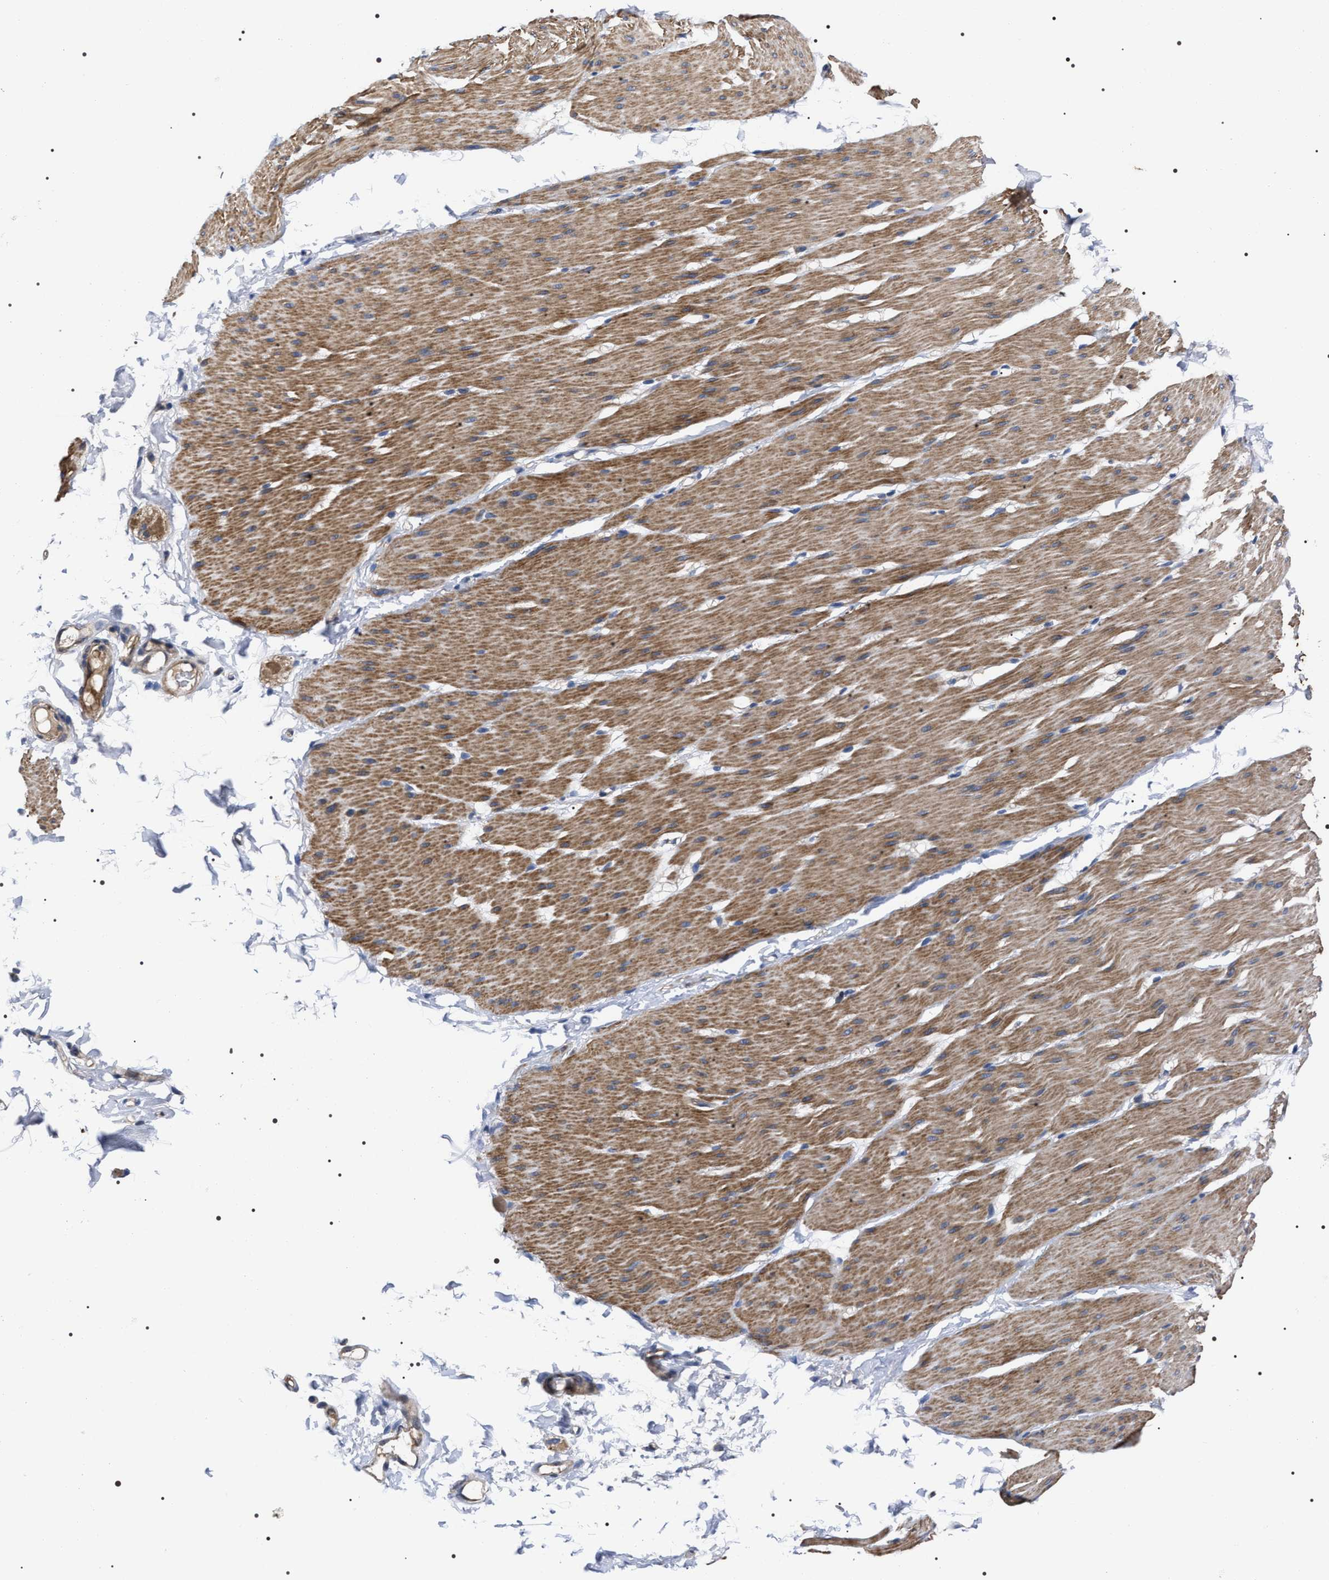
{"staining": {"intensity": "moderate", "quantity": ">75%", "location": "cytoplasmic/membranous"}, "tissue": "smooth muscle", "cell_type": "Smooth muscle cells", "image_type": "normal", "snomed": [{"axis": "morphology", "description": "Normal tissue, NOS"}, {"axis": "topography", "description": "Smooth muscle"}, {"axis": "topography", "description": "Colon"}], "caption": "This histopathology image exhibits benign smooth muscle stained with immunohistochemistry to label a protein in brown. The cytoplasmic/membranous of smooth muscle cells show moderate positivity for the protein. Nuclei are counter-stained blue.", "gene": "MIS18A", "patient": {"sex": "male", "age": 67}}